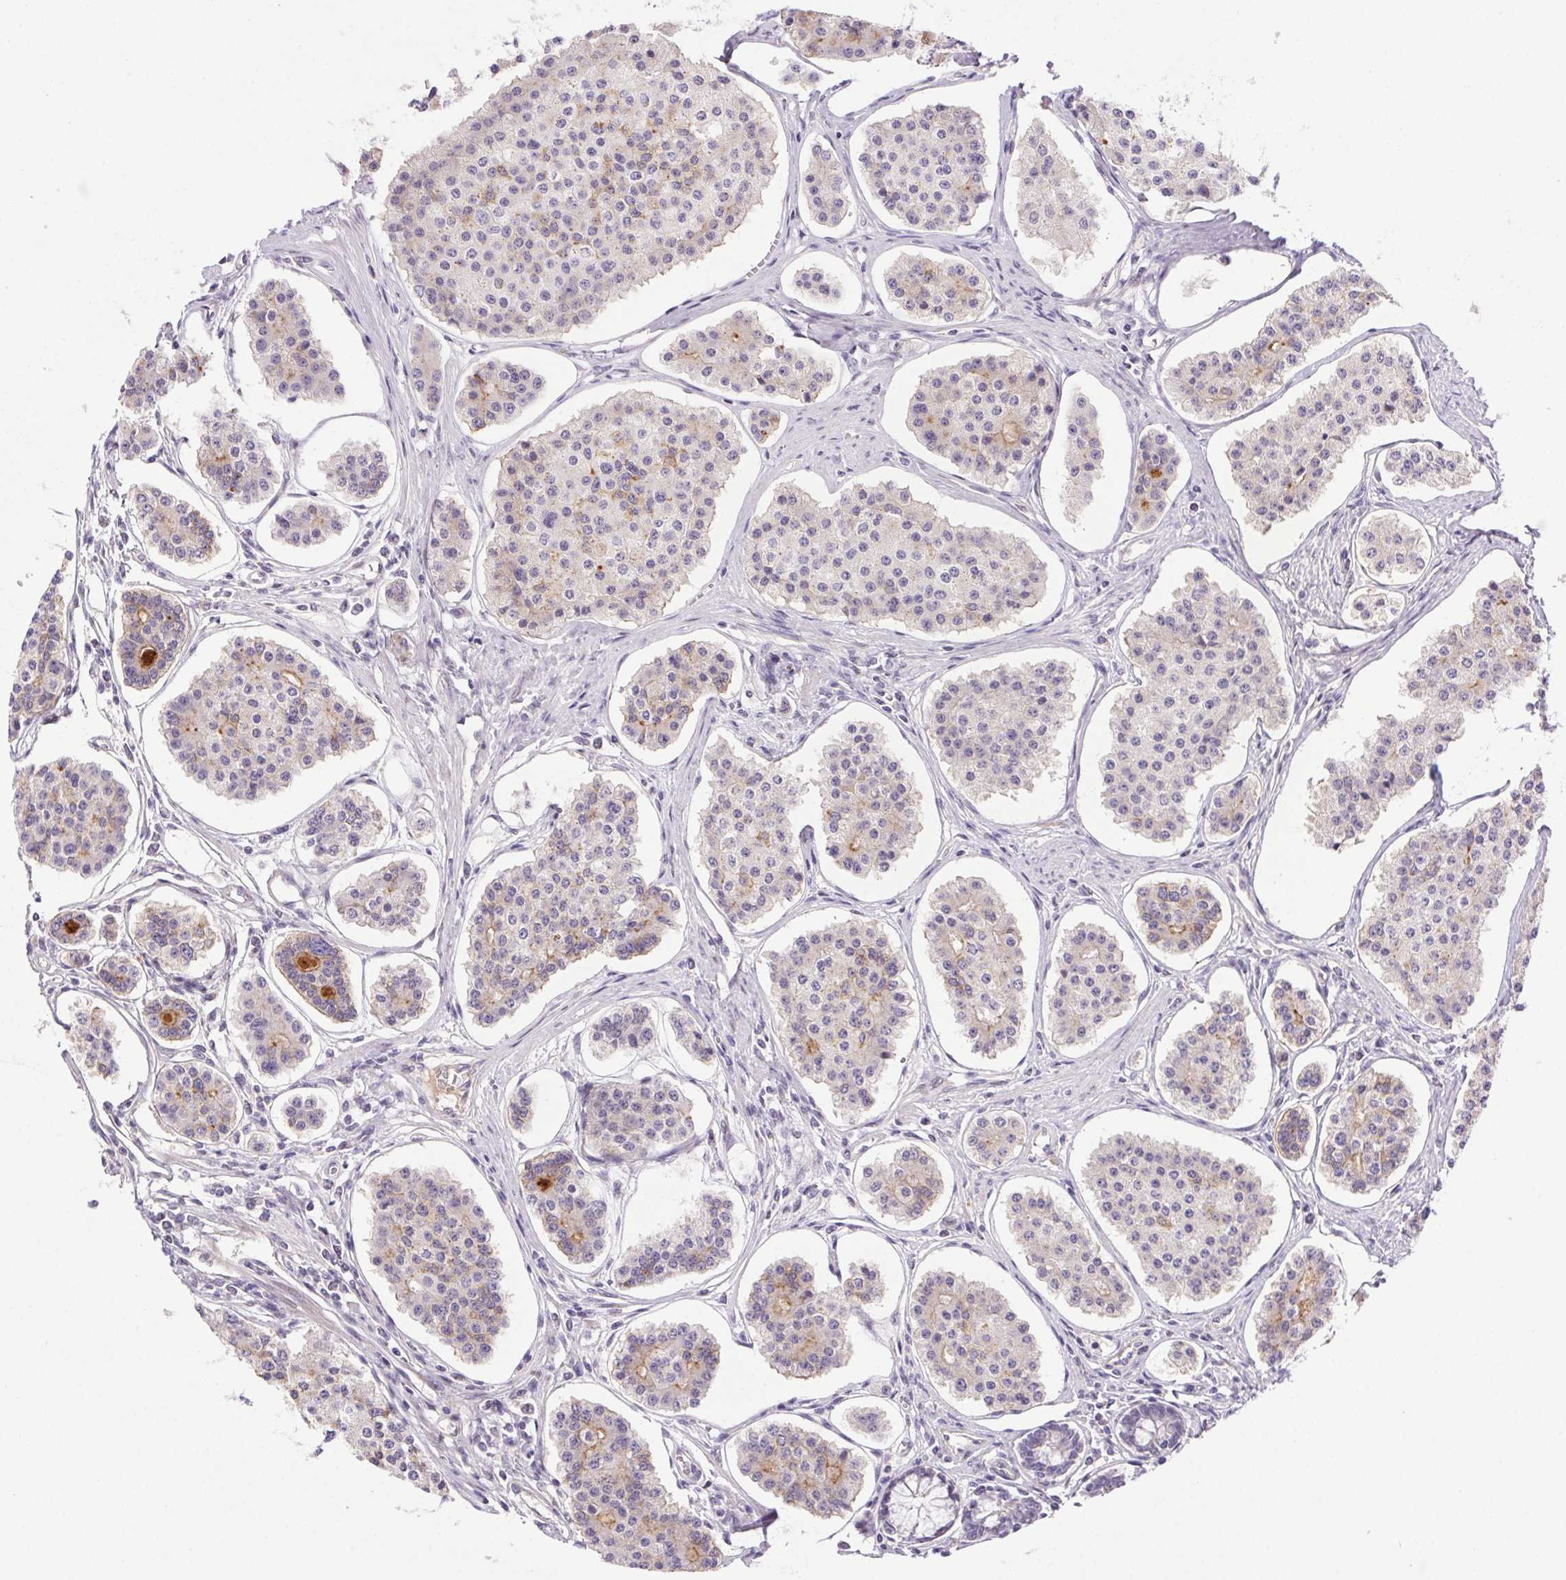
{"staining": {"intensity": "weak", "quantity": "<25%", "location": "cytoplasmic/membranous"}, "tissue": "carcinoid", "cell_type": "Tumor cells", "image_type": "cancer", "snomed": [{"axis": "morphology", "description": "Carcinoid, malignant, NOS"}, {"axis": "topography", "description": "Small intestine"}], "caption": "The micrograph demonstrates no significant positivity in tumor cells of carcinoid.", "gene": "LRRTM1", "patient": {"sex": "female", "age": 65}}